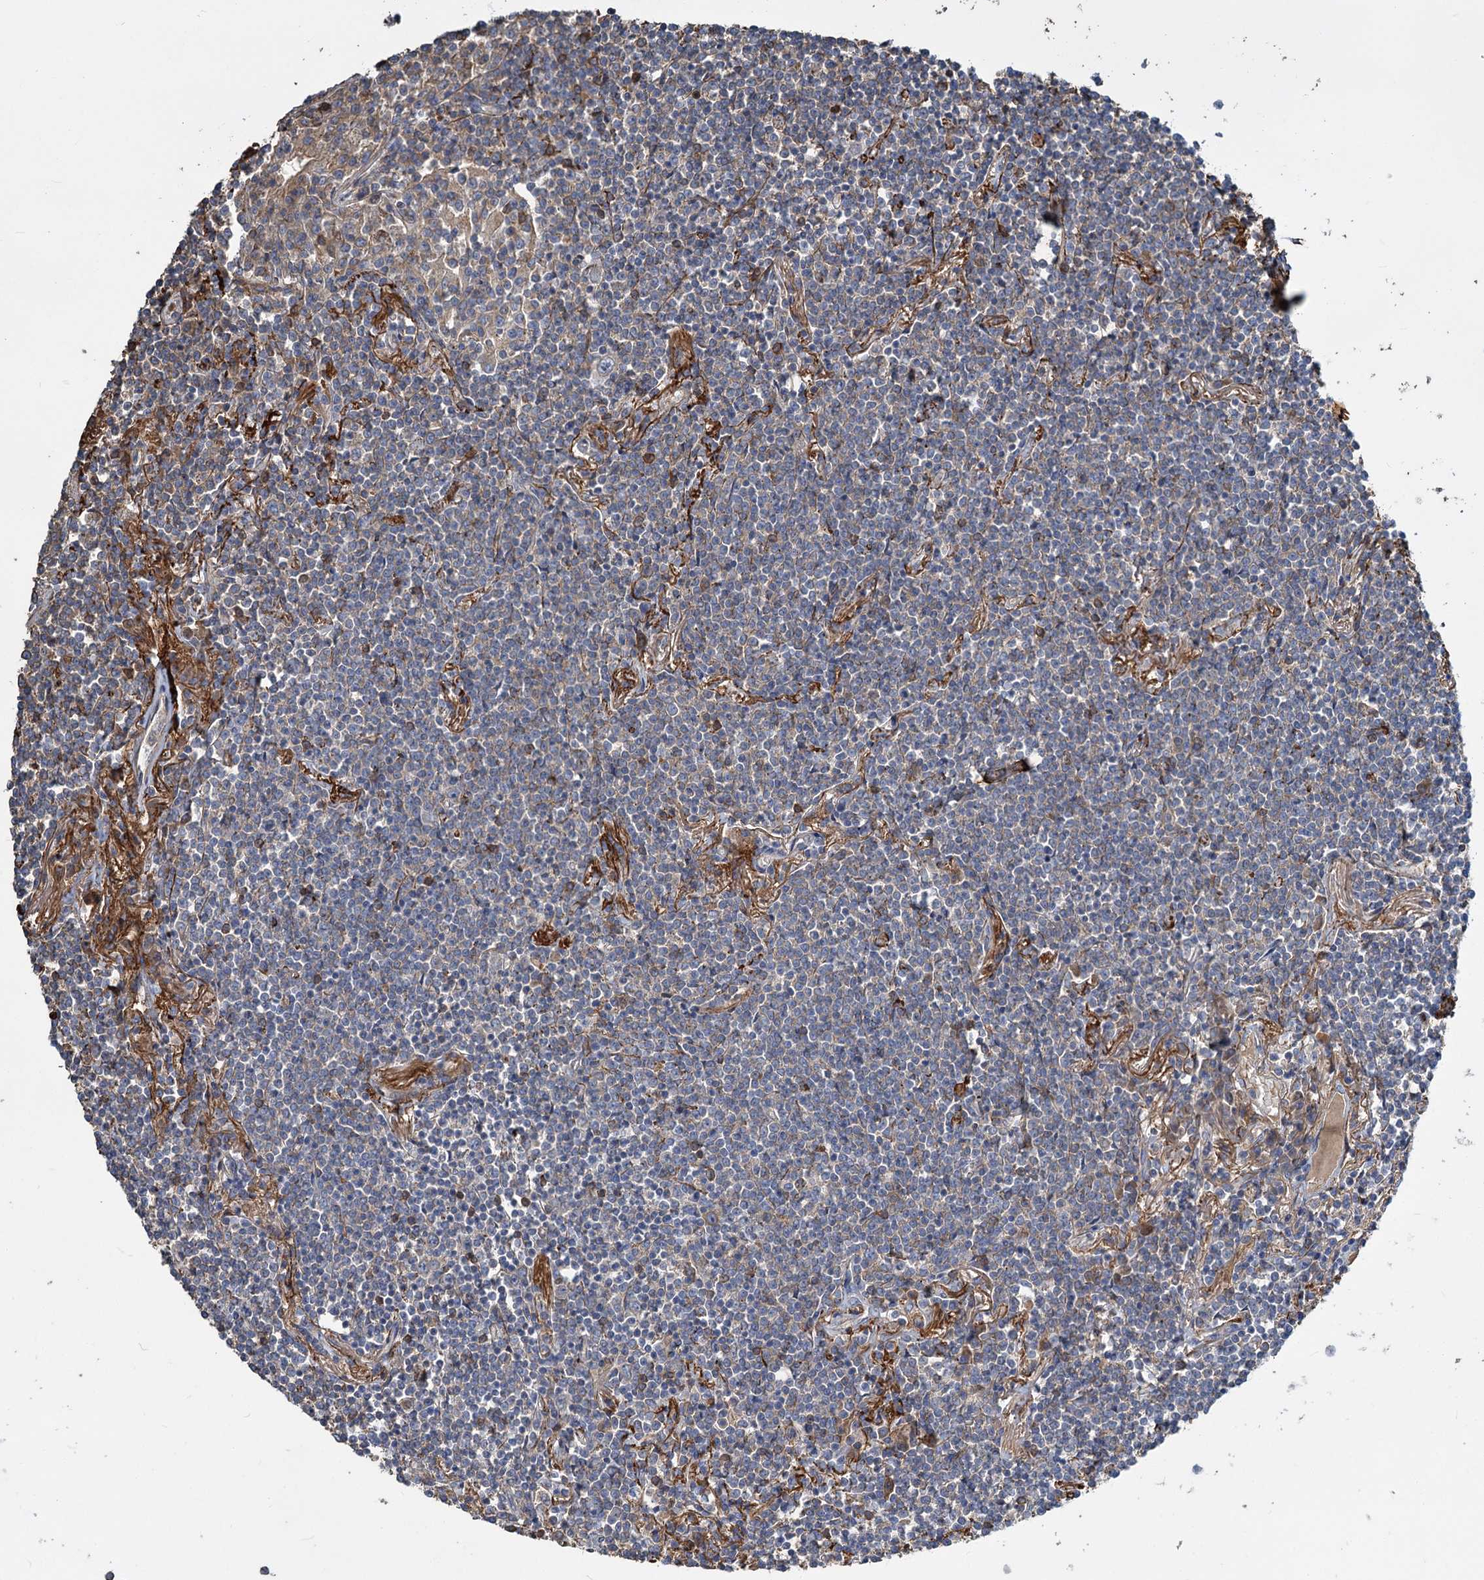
{"staining": {"intensity": "negative", "quantity": "none", "location": "none"}, "tissue": "lymphoma", "cell_type": "Tumor cells", "image_type": "cancer", "snomed": [{"axis": "morphology", "description": "Malignant lymphoma, non-Hodgkin's type, Low grade"}, {"axis": "topography", "description": "Lung"}], "caption": "Tumor cells show no significant protein staining in malignant lymphoma, non-Hodgkin's type (low-grade).", "gene": "URAD", "patient": {"sex": "female", "age": 71}}